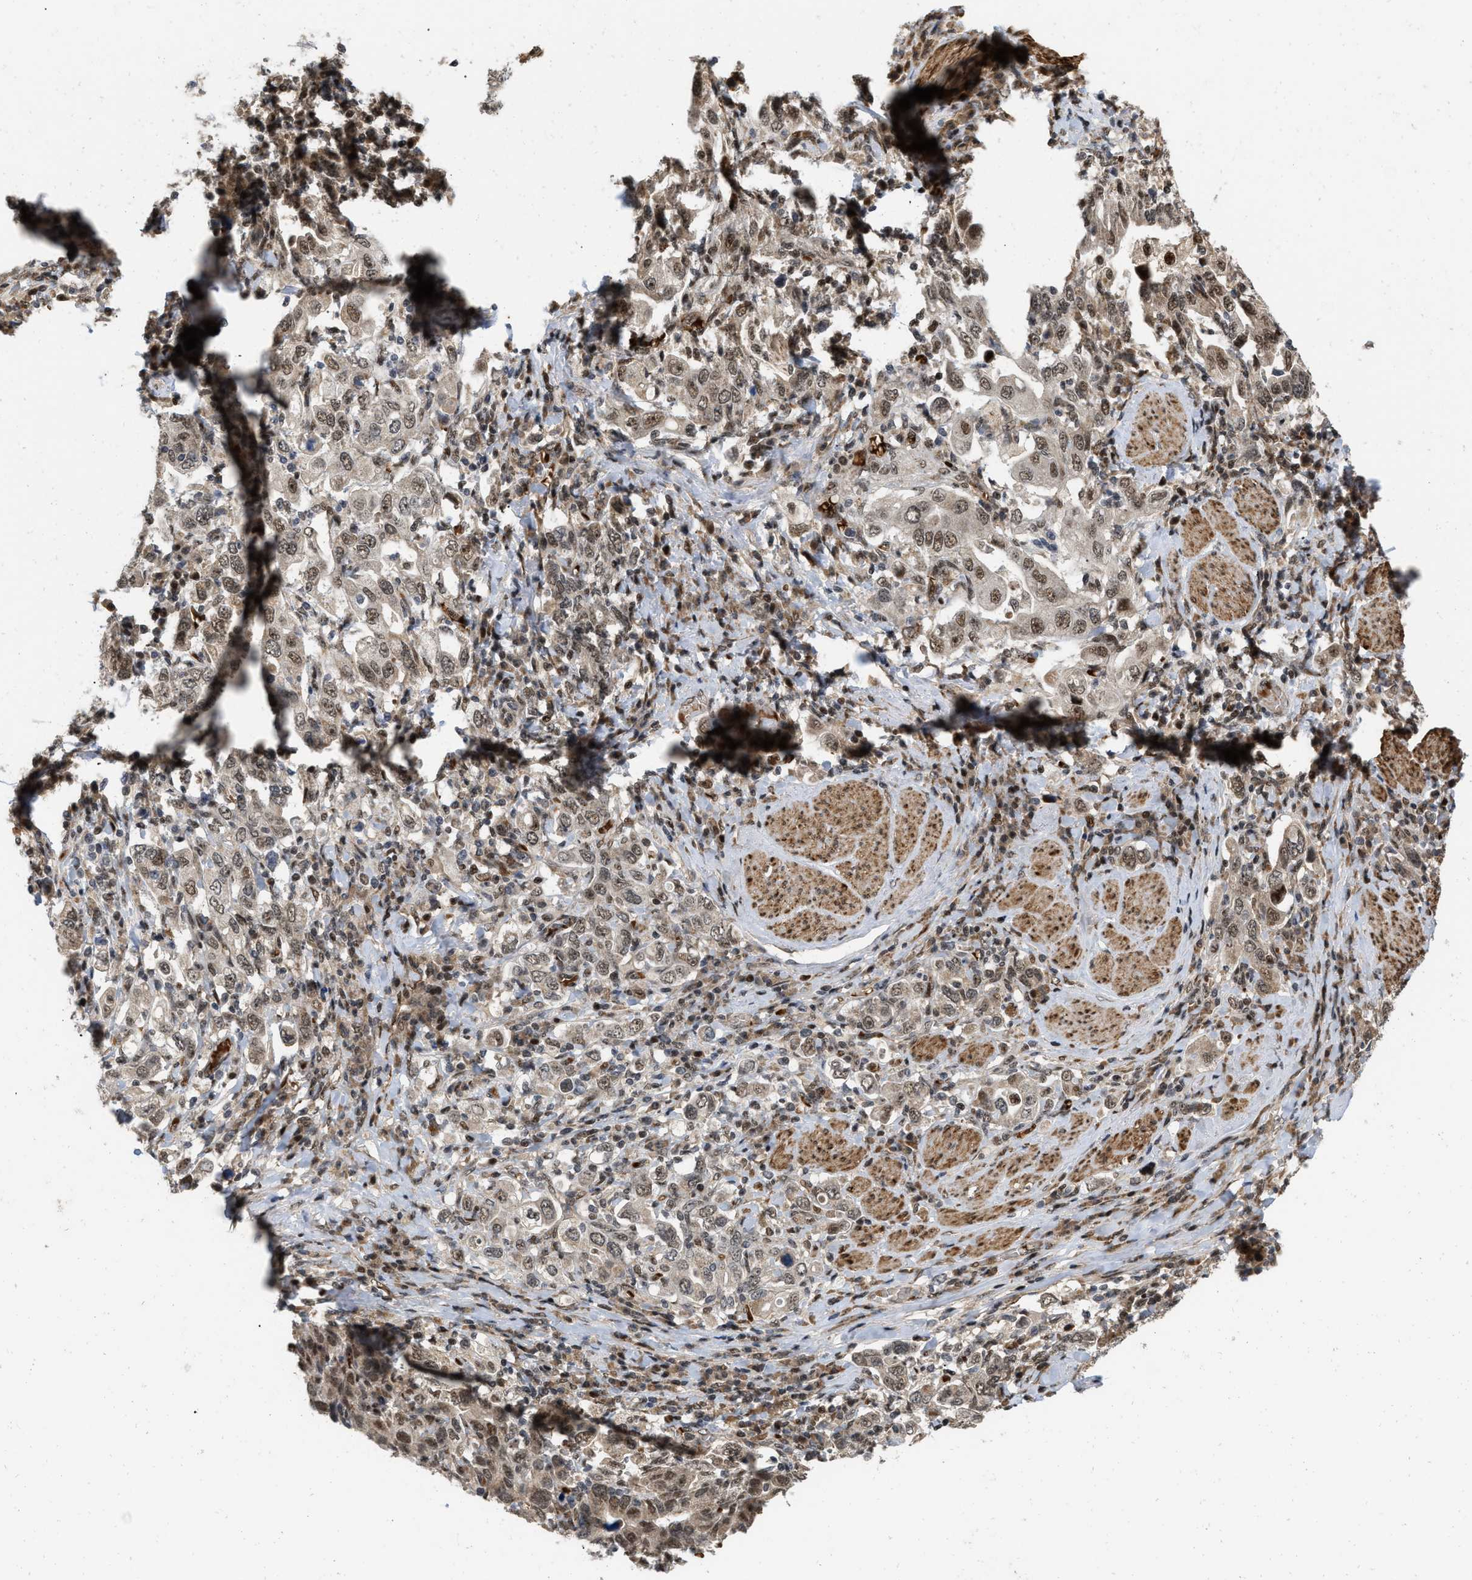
{"staining": {"intensity": "moderate", "quantity": ">75%", "location": "nuclear"}, "tissue": "stomach cancer", "cell_type": "Tumor cells", "image_type": "cancer", "snomed": [{"axis": "morphology", "description": "Adenocarcinoma, NOS"}, {"axis": "topography", "description": "Stomach, upper"}], "caption": "IHC image of stomach cancer (adenocarcinoma) stained for a protein (brown), which demonstrates medium levels of moderate nuclear expression in about >75% of tumor cells.", "gene": "ANKRD11", "patient": {"sex": "male", "age": 62}}